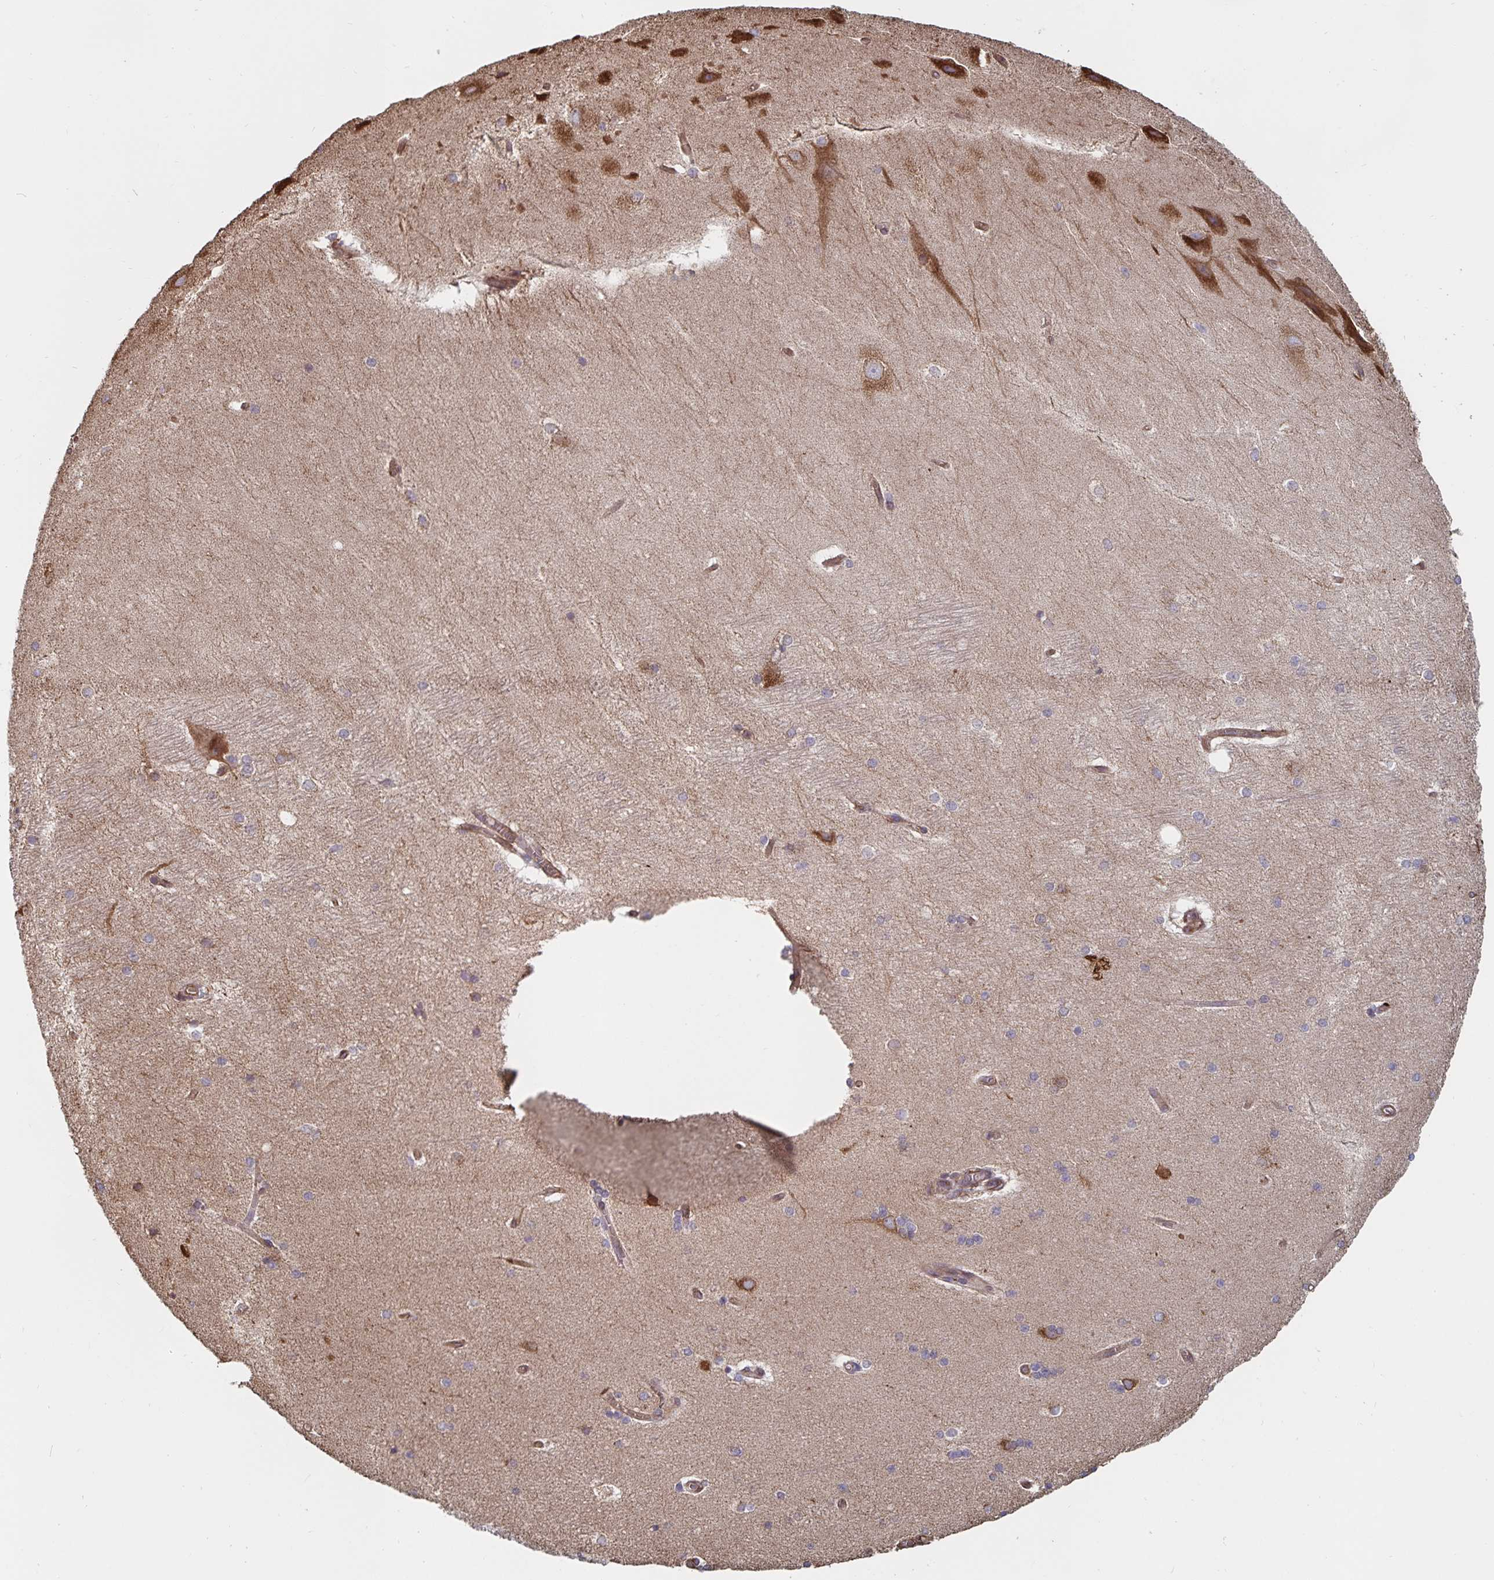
{"staining": {"intensity": "strong", "quantity": "<25%", "location": "cytoplasmic/membranous"}, "tissue": "hippocampus", "cell_type": "Glial cells", "image_type": "normal", "snomed": [{"axis": "morphology", "description": "Normal tissue, NOS"}, {"axis": "topography", "description": "Cerebral cortex"}, {"axis": "topography", "description": "Hippocampus"}], "caption": "Immunohistochemistry (IHC) (DAB (3,3'-diaminobenzidine)) staining of unremarkable hippocampus reveals strong cytoplasmic/membranous protein staining in approximately <25% of glial cells. Nuclei are stained in blue.", "gene": "BCAP29", "patient": {"sex": "female", "age": 19}}